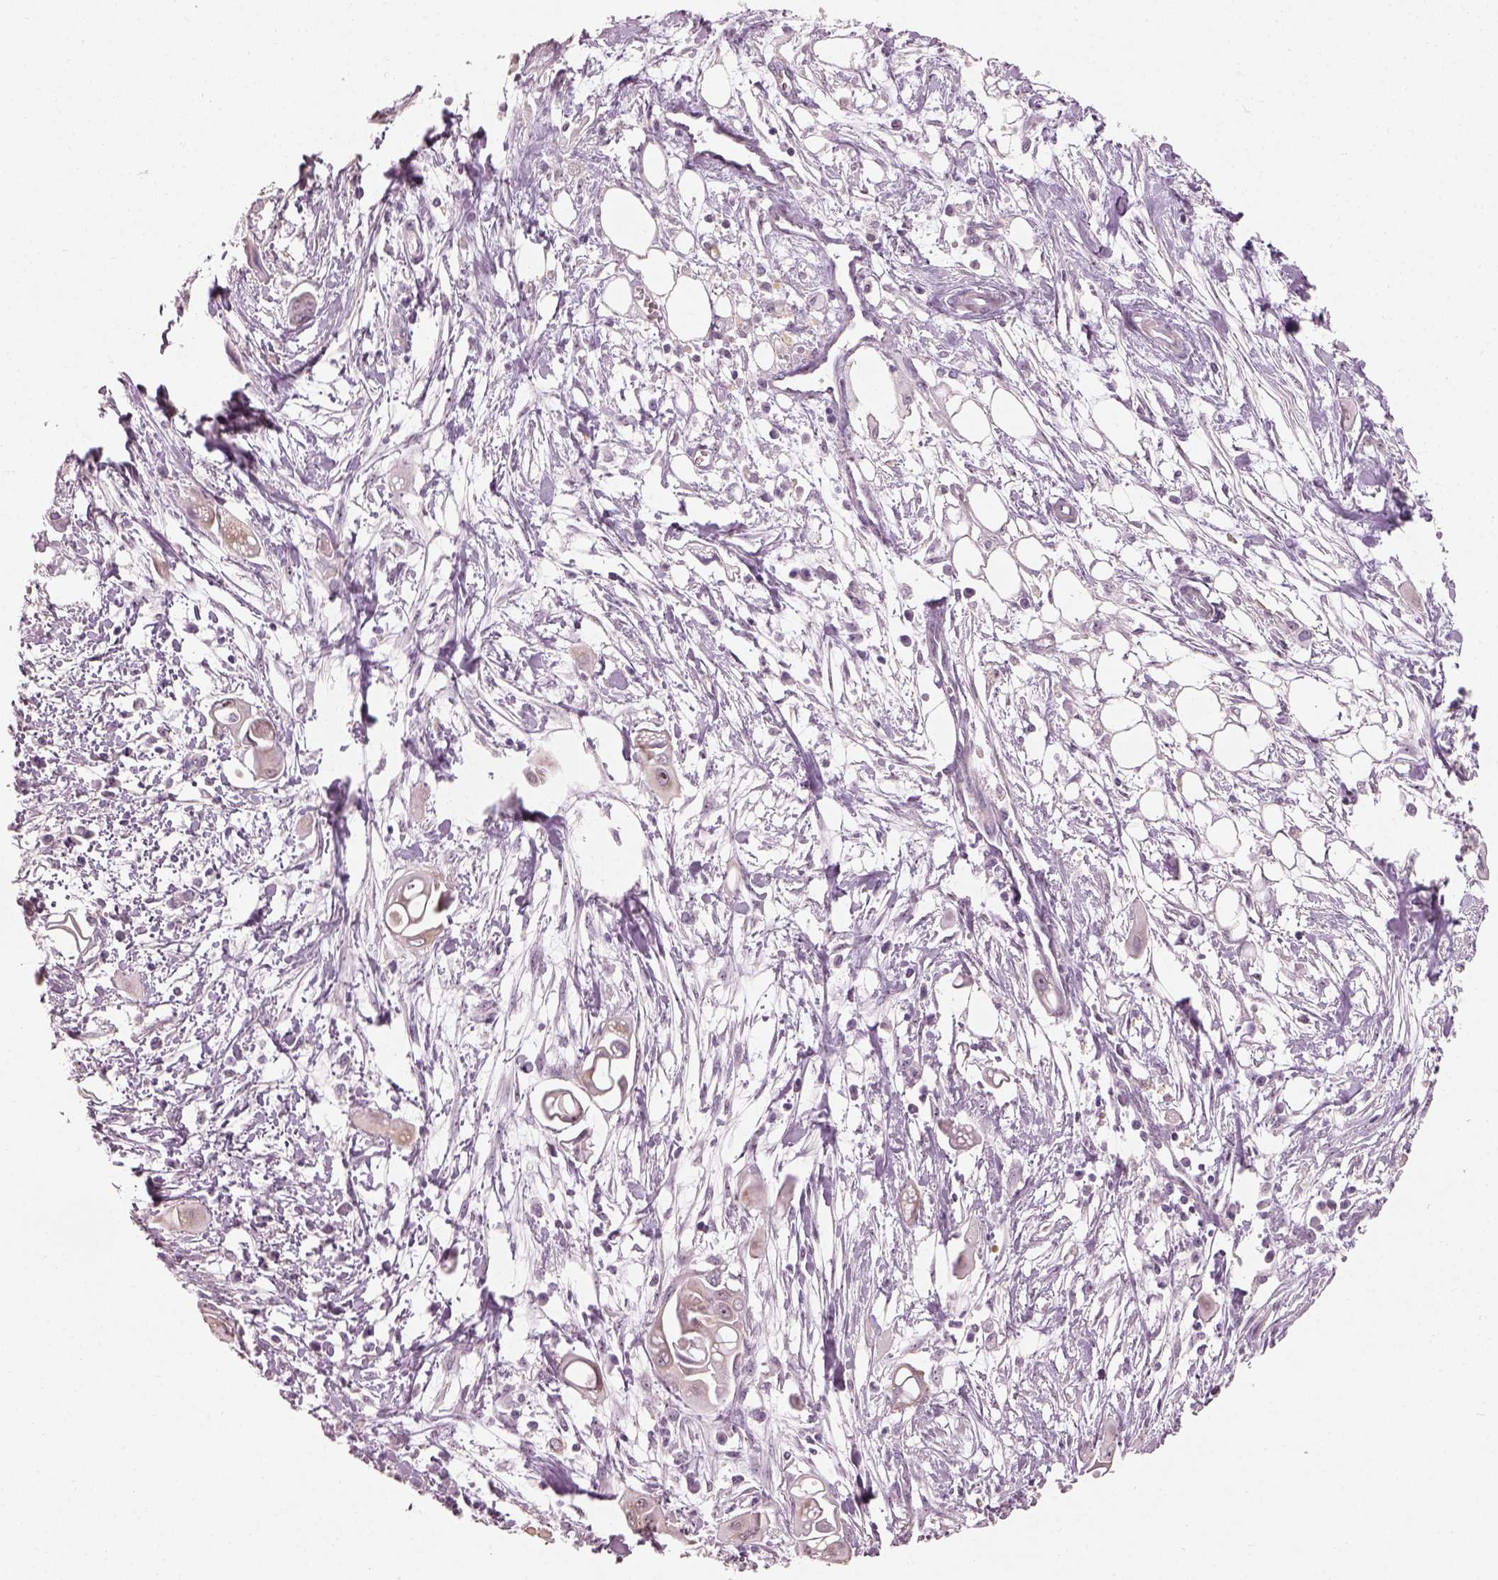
{"staining": {"intensity": "weak", "quantity": ">75%", "location": "cytoplasmic/membranous"}, "tissue": "pancreatic cancer", "cell_type": "Tumor cells", "image_type": "cancer", "snomed": [{"axis": "morphology", "description": "Adenocarcinoma, NOS"}, {"axis": "topography", "description": "Pancreas"}], "caption": "Immunohistochemistry (IHC) (DAB (3,3'-diaminobenzidine)) staining of pancreatic cancer demonstrates weak cytoplasmic/membranous protein expression in approximately >75% of tumor cells.", "gene": "CDS1", "patient": {"sex": "male", "age": 50}}